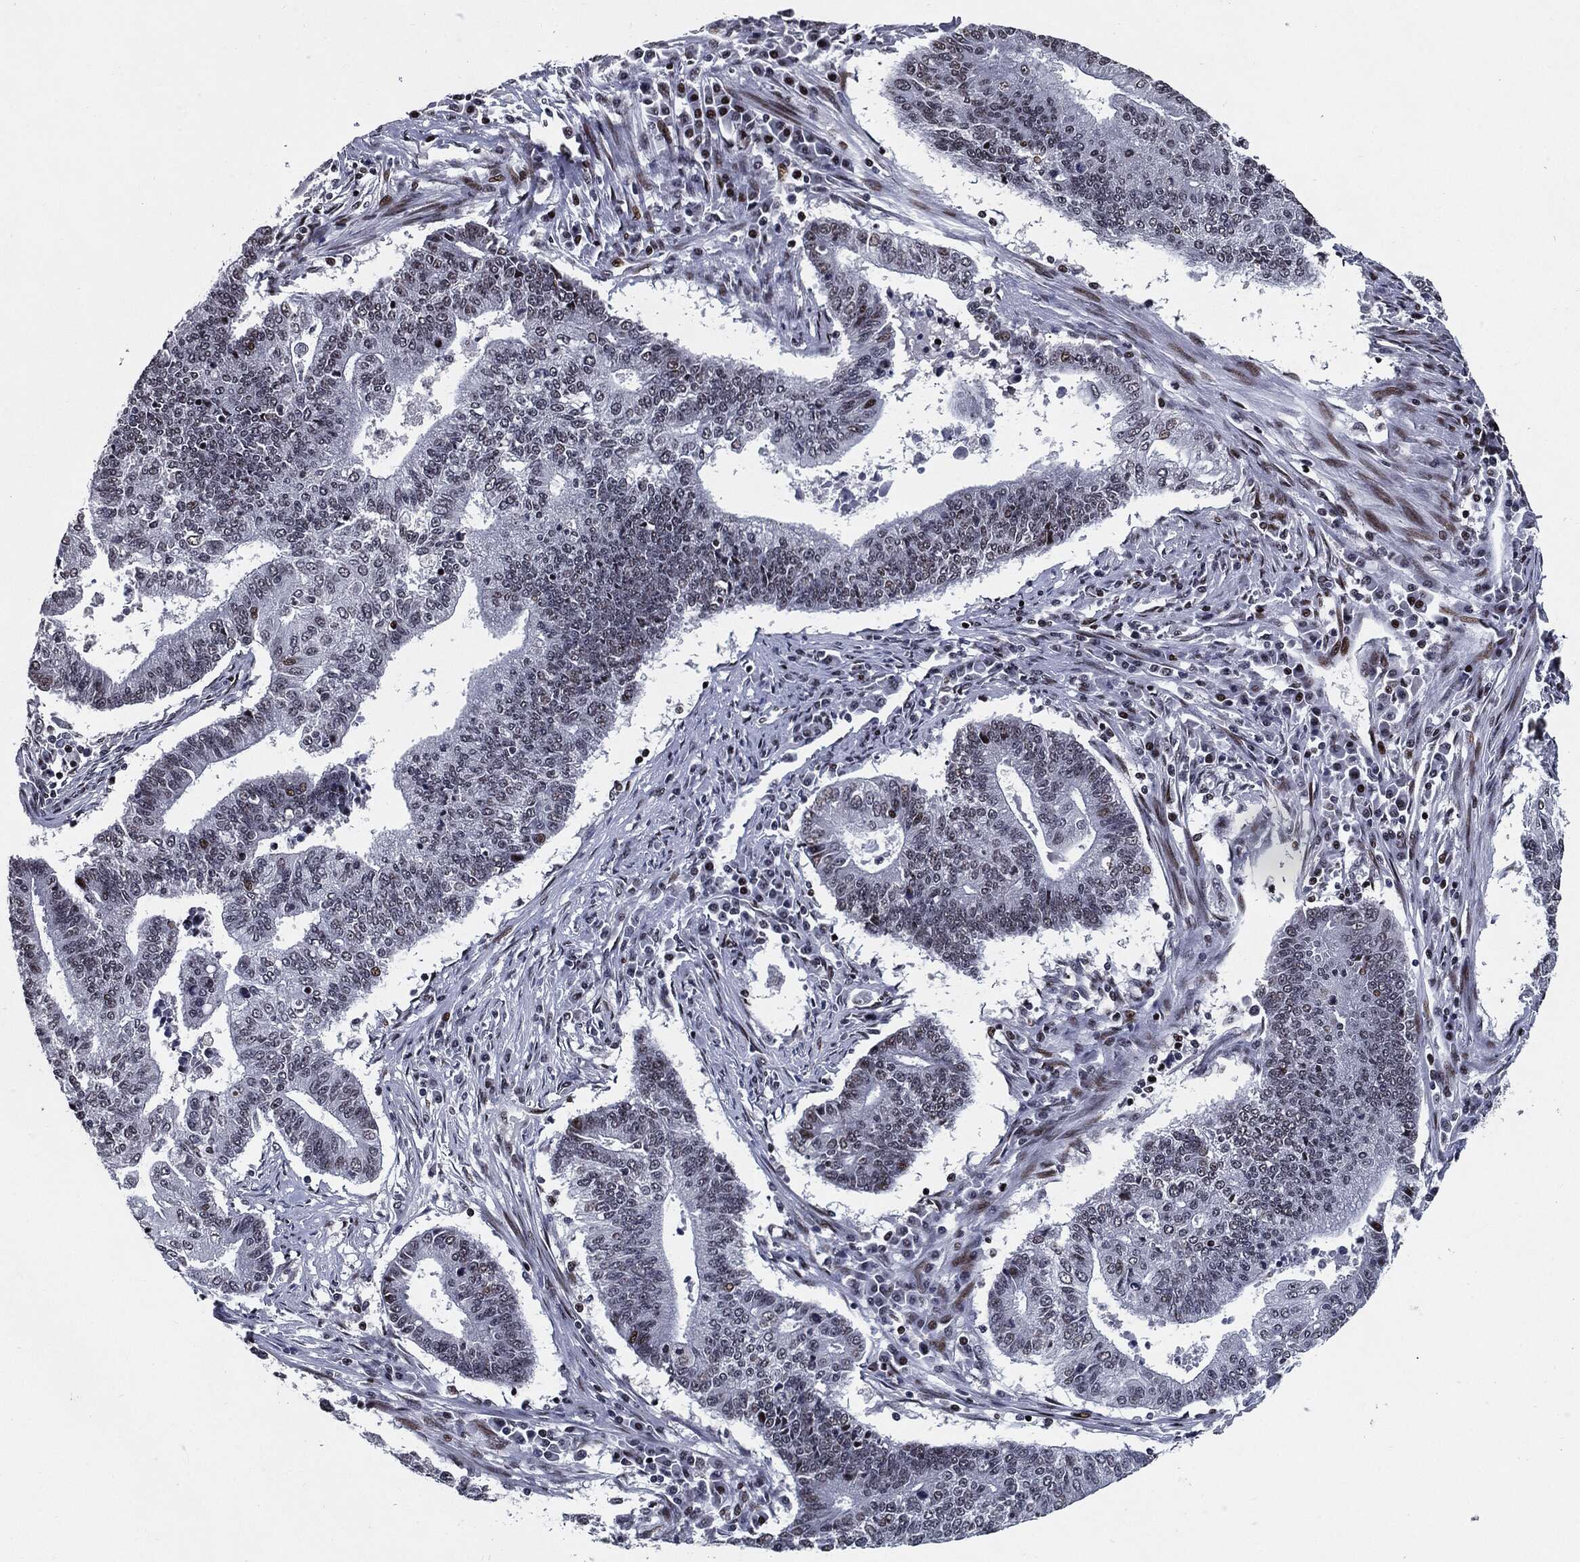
{"staining": {"intensity": "moderate", "quantity": "<25%", "location": "nuclear"}, "tissue": "endometrial cancer", "cell_type": "Tumor cells", "image_type": "cancer", "snomed": [{"axis": "morphology", "description": "Adenocarcinoma, NOS"}, {"axis": "topography", "description": "Uterus"}, {"axis": "topography", "description": "Endometrium"}], "caption": "Immunohistochemical staining of endometrial adenocarcinoma displays moderate nuclear protein positivity in about <25% of tumor cells.", "gene": "ZFP91", "patient": {"sex": "female", "age": 54}}